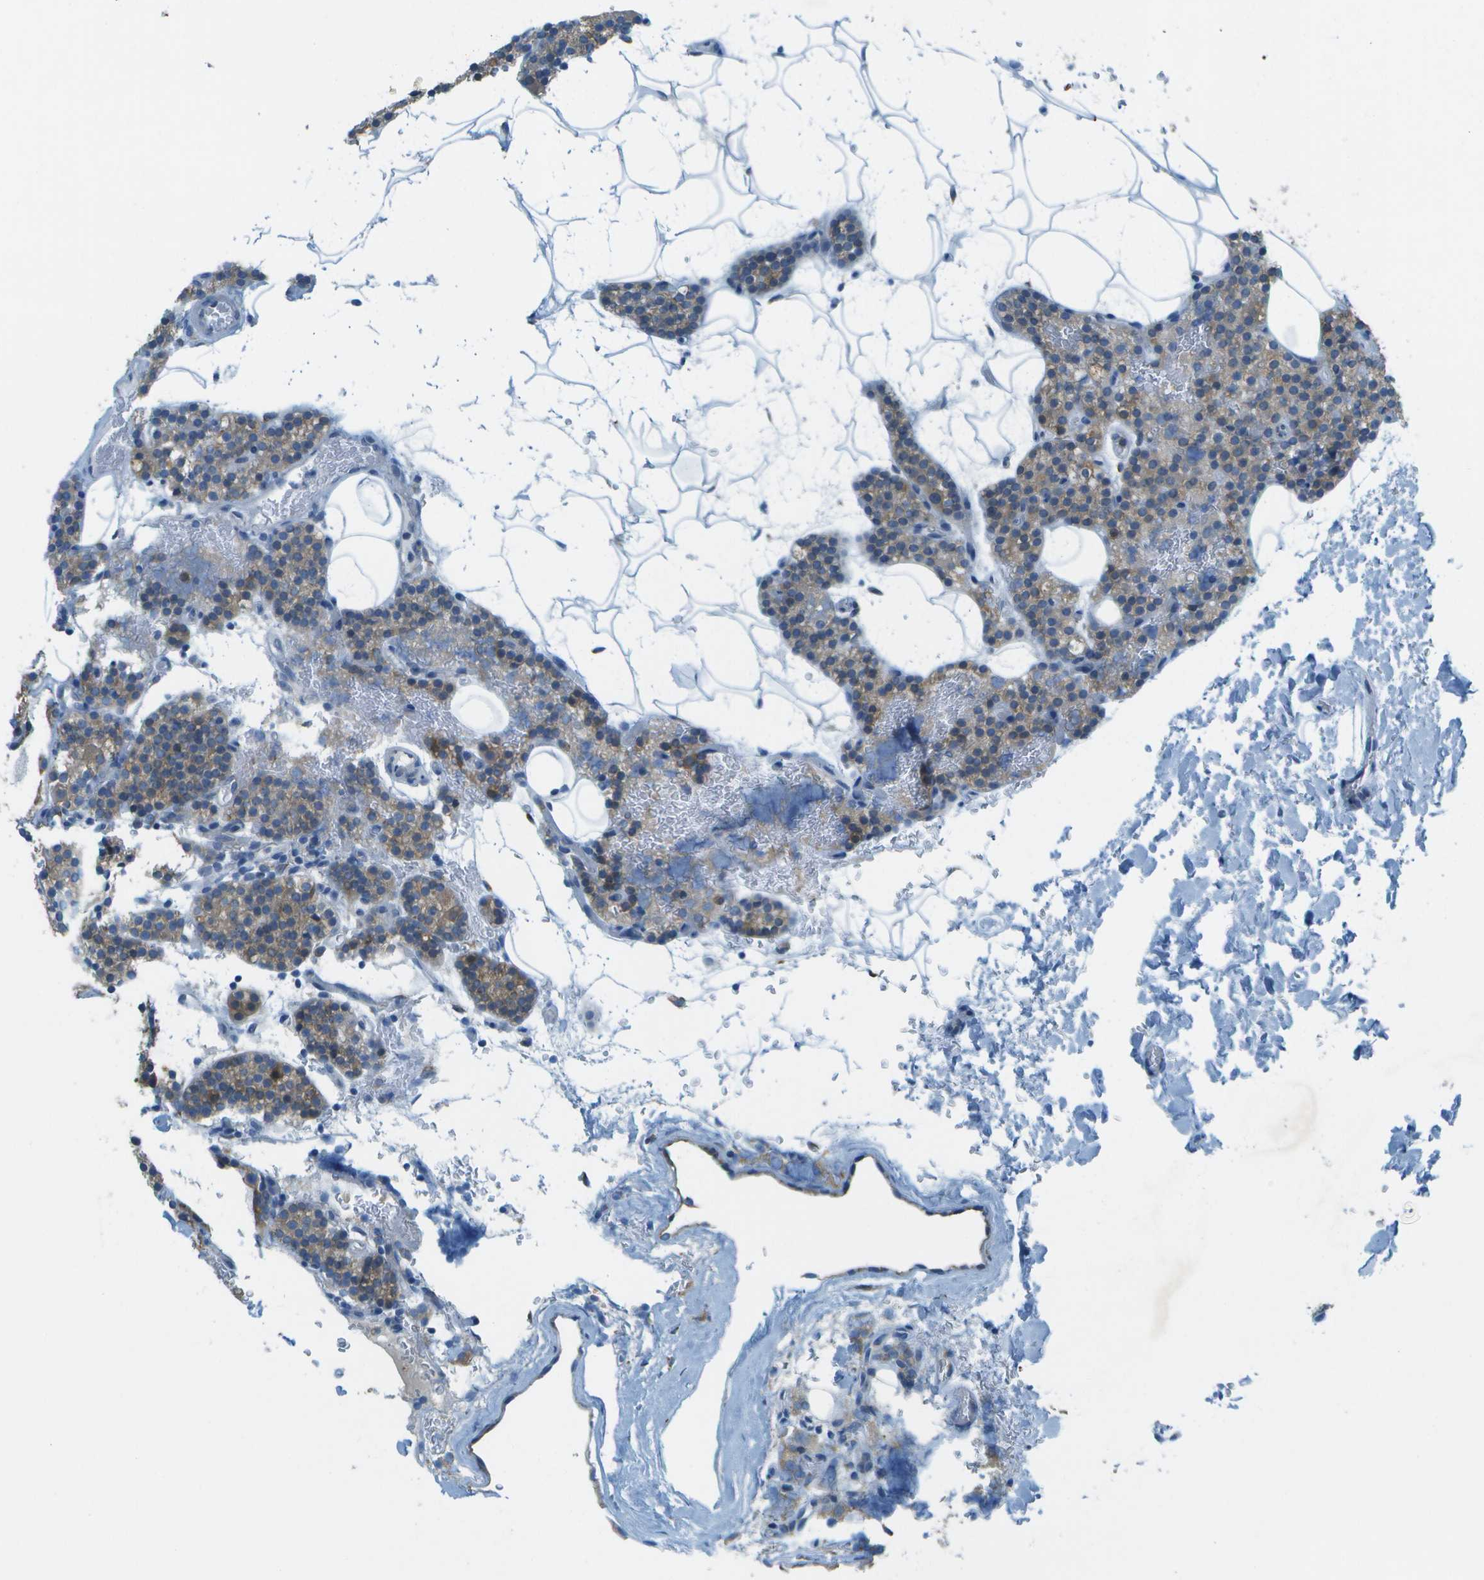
{"staining": {"intensity": "moderate", "quantity": ">75%", "location": "cytoplasmic/membranous"}, "tissue": "parathyroid gland", "cell_type": "Glandular cells", "image_type": "normal", "snomed": [{"axis": "morphology", "description": "Normal tissue, NOS"}, {"axis": "morphology", "description": "Inflammation chronic"}, {"axis": "morphology", "description": "Goiter, colloid"}, {"axis": "topography", "description": "Thyroid gland"}, {"axis": "topography", "description": "Parathyroid gland"}], "caption": "Moderate cytoplasmic/membranous protein positivity is present in approximately >75% of glandular cells in parathyroid gland.", "gene": "KCTD3", "patient": {"sex": "male", "age": 65}}